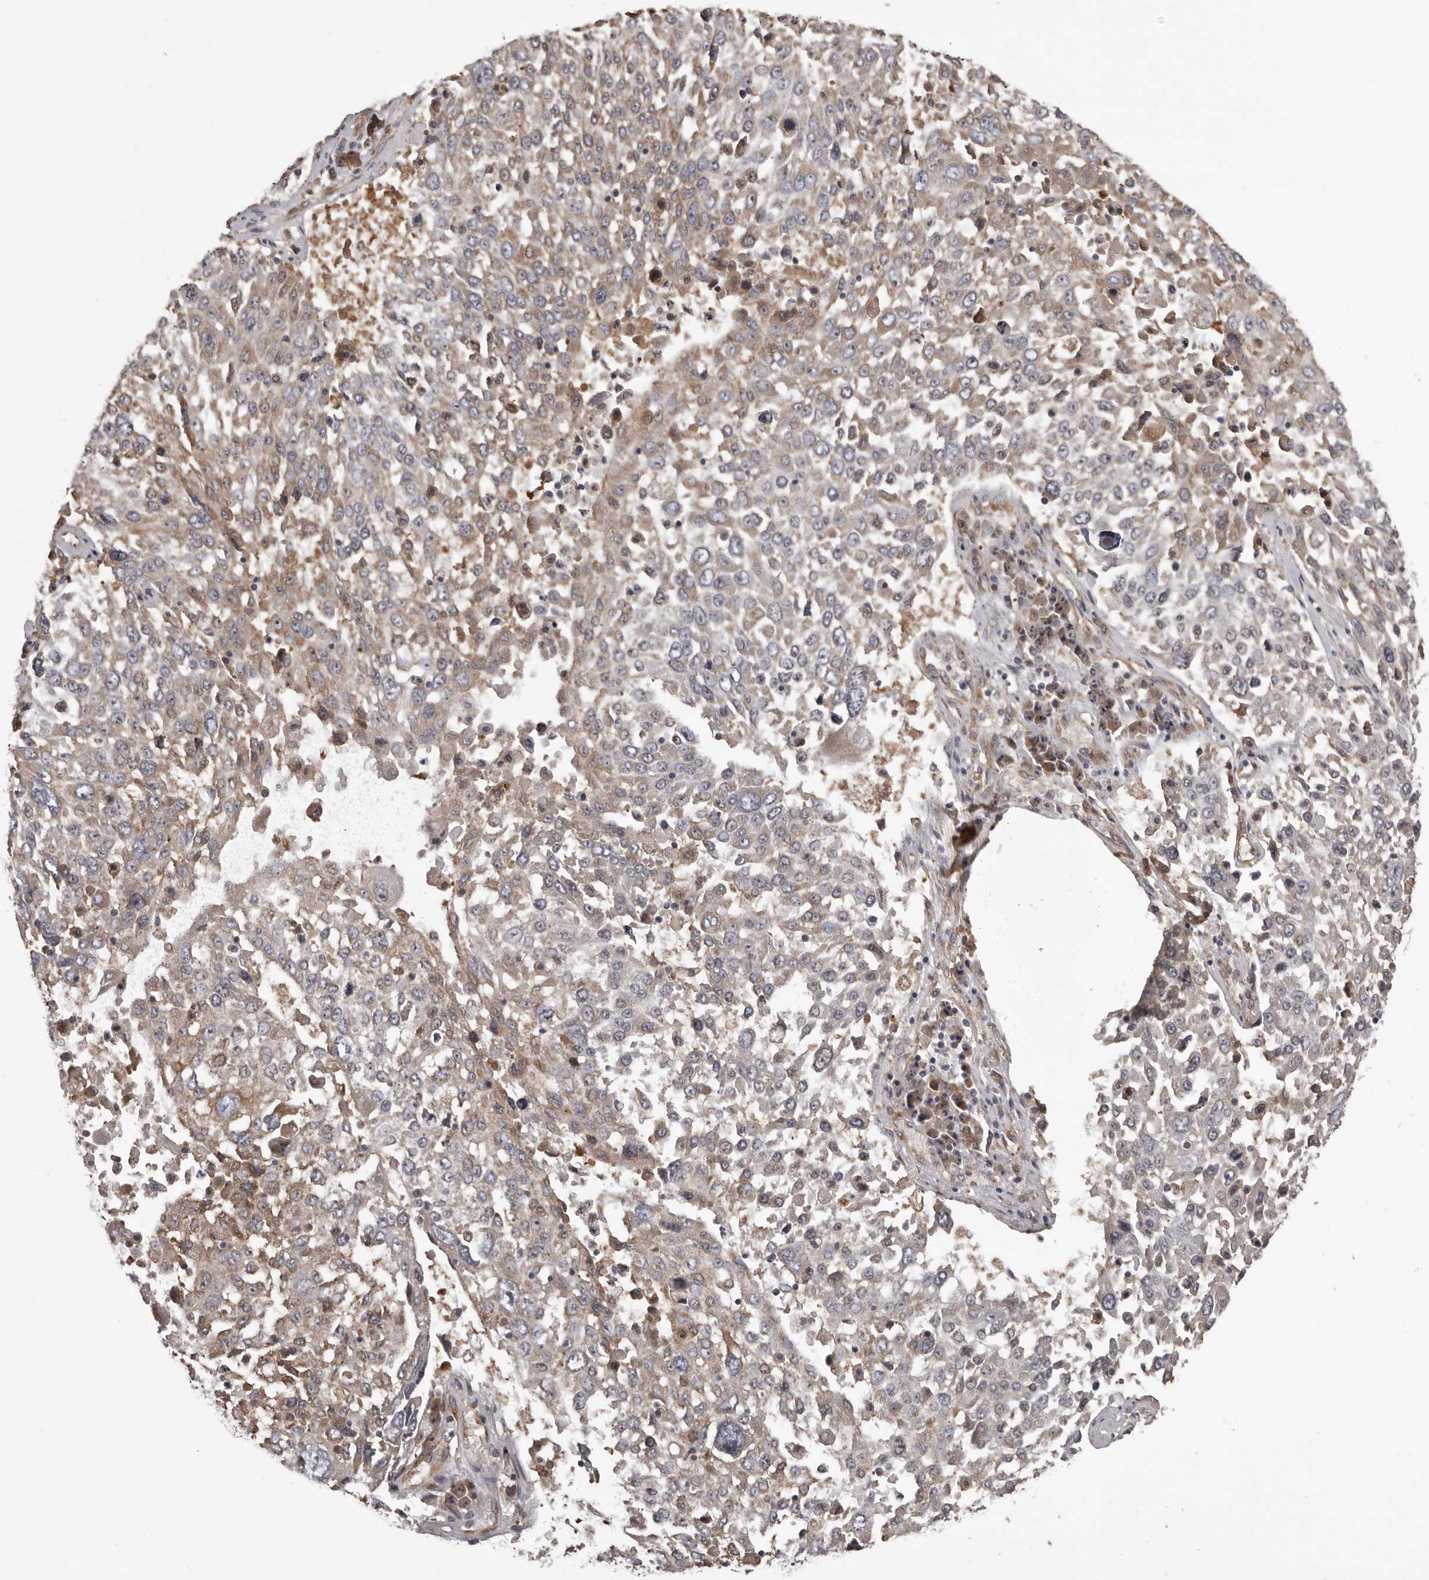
{"staining": {"intensity": "weak", "quantity": "25%-75%", "location": "cytoplasmic/membranous"}, "tissue": "lung cancer", "cell_type": "Tumor cells", "image_type": "cancer", "snomed": [{"axis": "morphology", "description": "Squamous cell carcinoma, NOS"}, {"axis": "topography", "description": "Lung"}], "caption": "Protein expression analysis of lung cancer demonstrates weak cytoplasmic/membranous staining in about 25%-75% of tumor cells. (Brightfield microscopy of DAB IHC at high magnification).", "gene": "DARS1", "patient": {"sex": "male", "age": 65}}